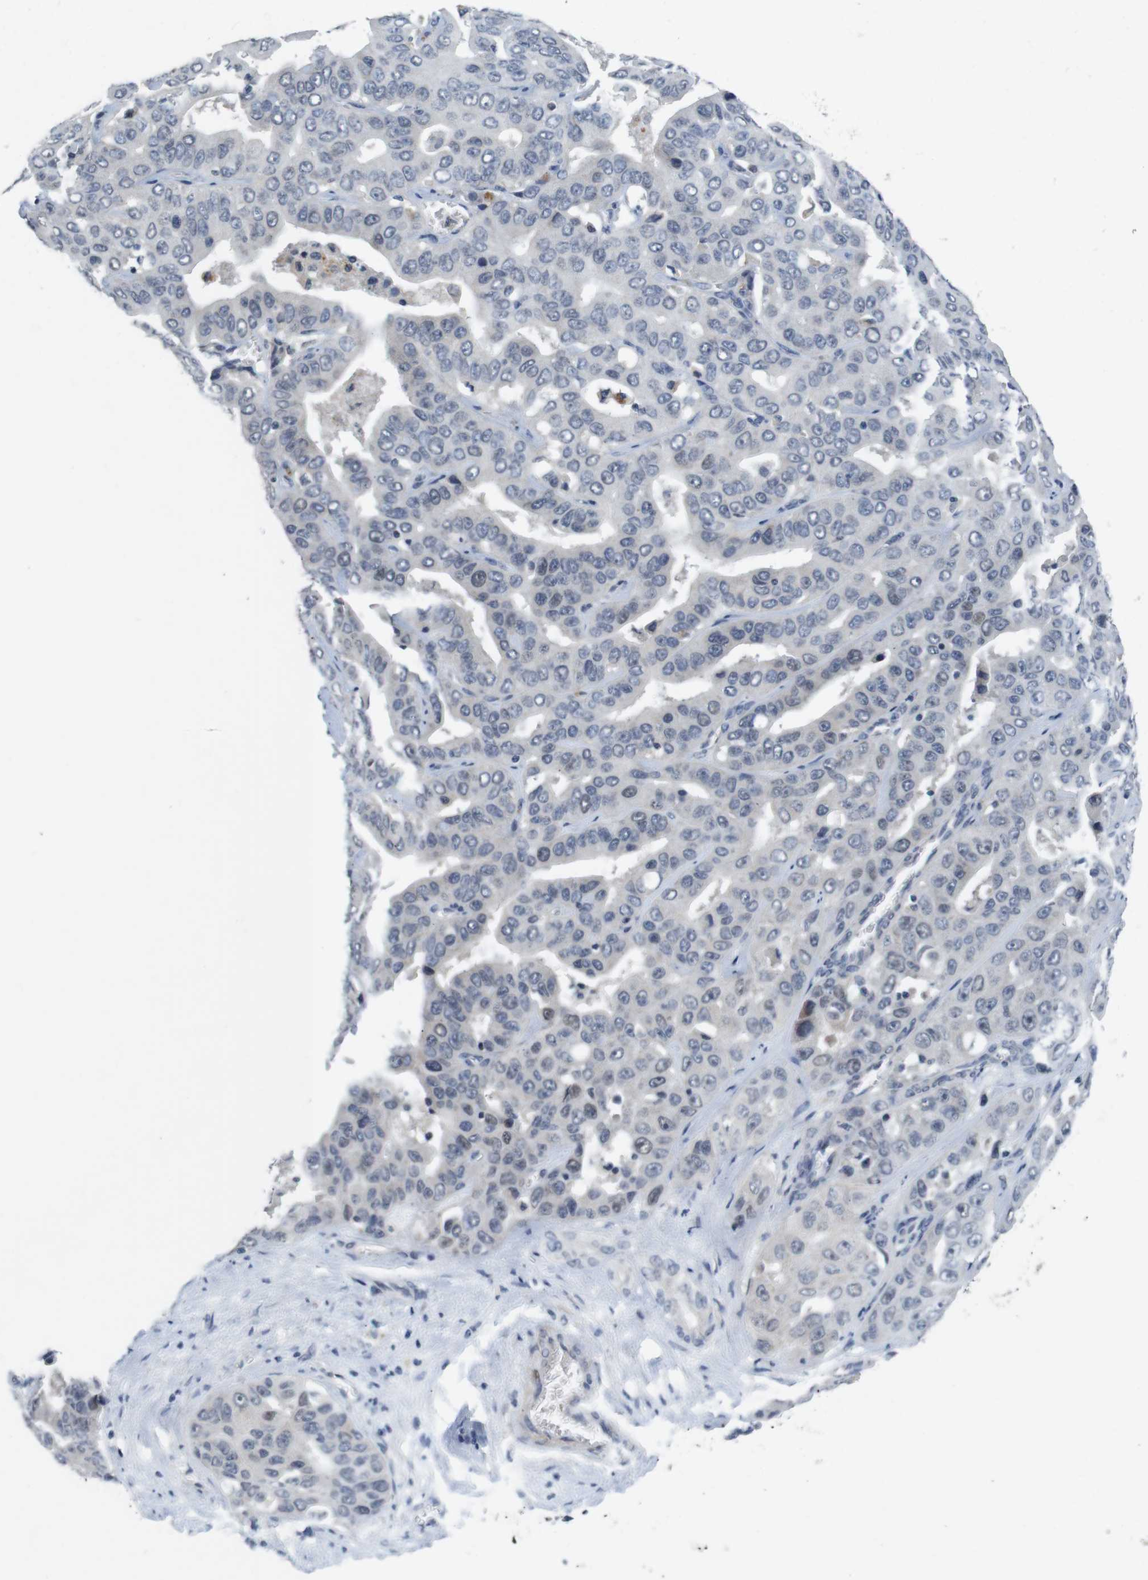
{"staining": {"intensity": "negative", "quantity": "none", "location": "none"}, "tissue": "liver cancer", "cell_type": "Tumor cells", "image_type": "cancer", "snomed": [{"axis": "morphology", "description": "Cholangiocarcinoma"}, {"axis": "topography", "description": "Liver"}], "caption": "An IHC micrograph of liver cholangiocarcinoma is shown. There is no staining in tumor cells of liver cholangiocarcinoma.", "gene": "SKP2", "patient": {"sex": "female", "age": 52}}